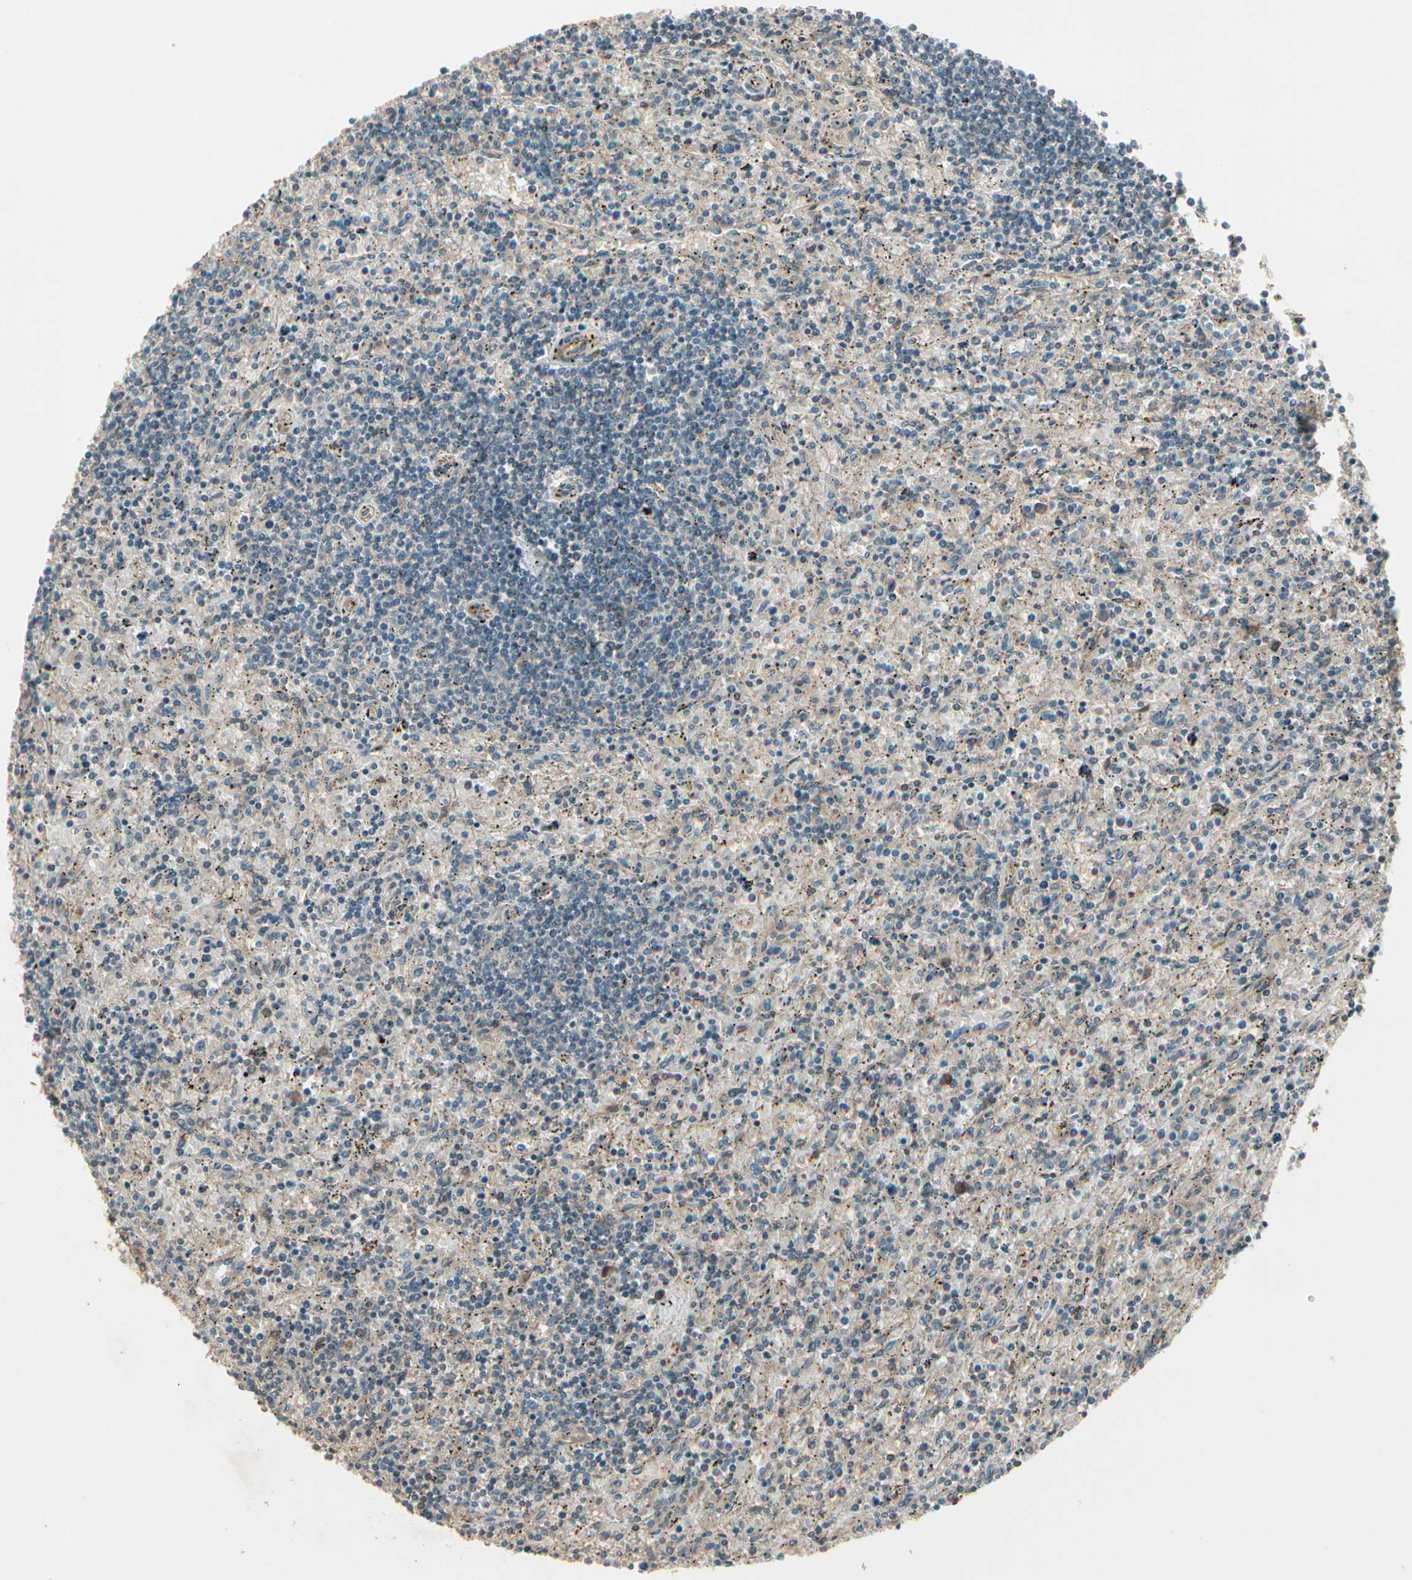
{"staining": {"intensity": "negative", "quantity": "none", "location": "none"}, "tissue": "lymphoma", "cell_type": "Tumor cells", "image_type": "cancer", "snomed": [{"axis": "morphology", "description": "Malignant lymphoma, non-Hodgkin's type, Low grade"}, {"axis": "topography", "description": "Spleen"}], "caption": "Immunohistochemical staining of malignant lymphoma, non-Hodgkin's type (low-grade) displays no significant positivity in tumor cells.", "gene": "ACVR1", "patient": {"sex": "male", "age": 76}}